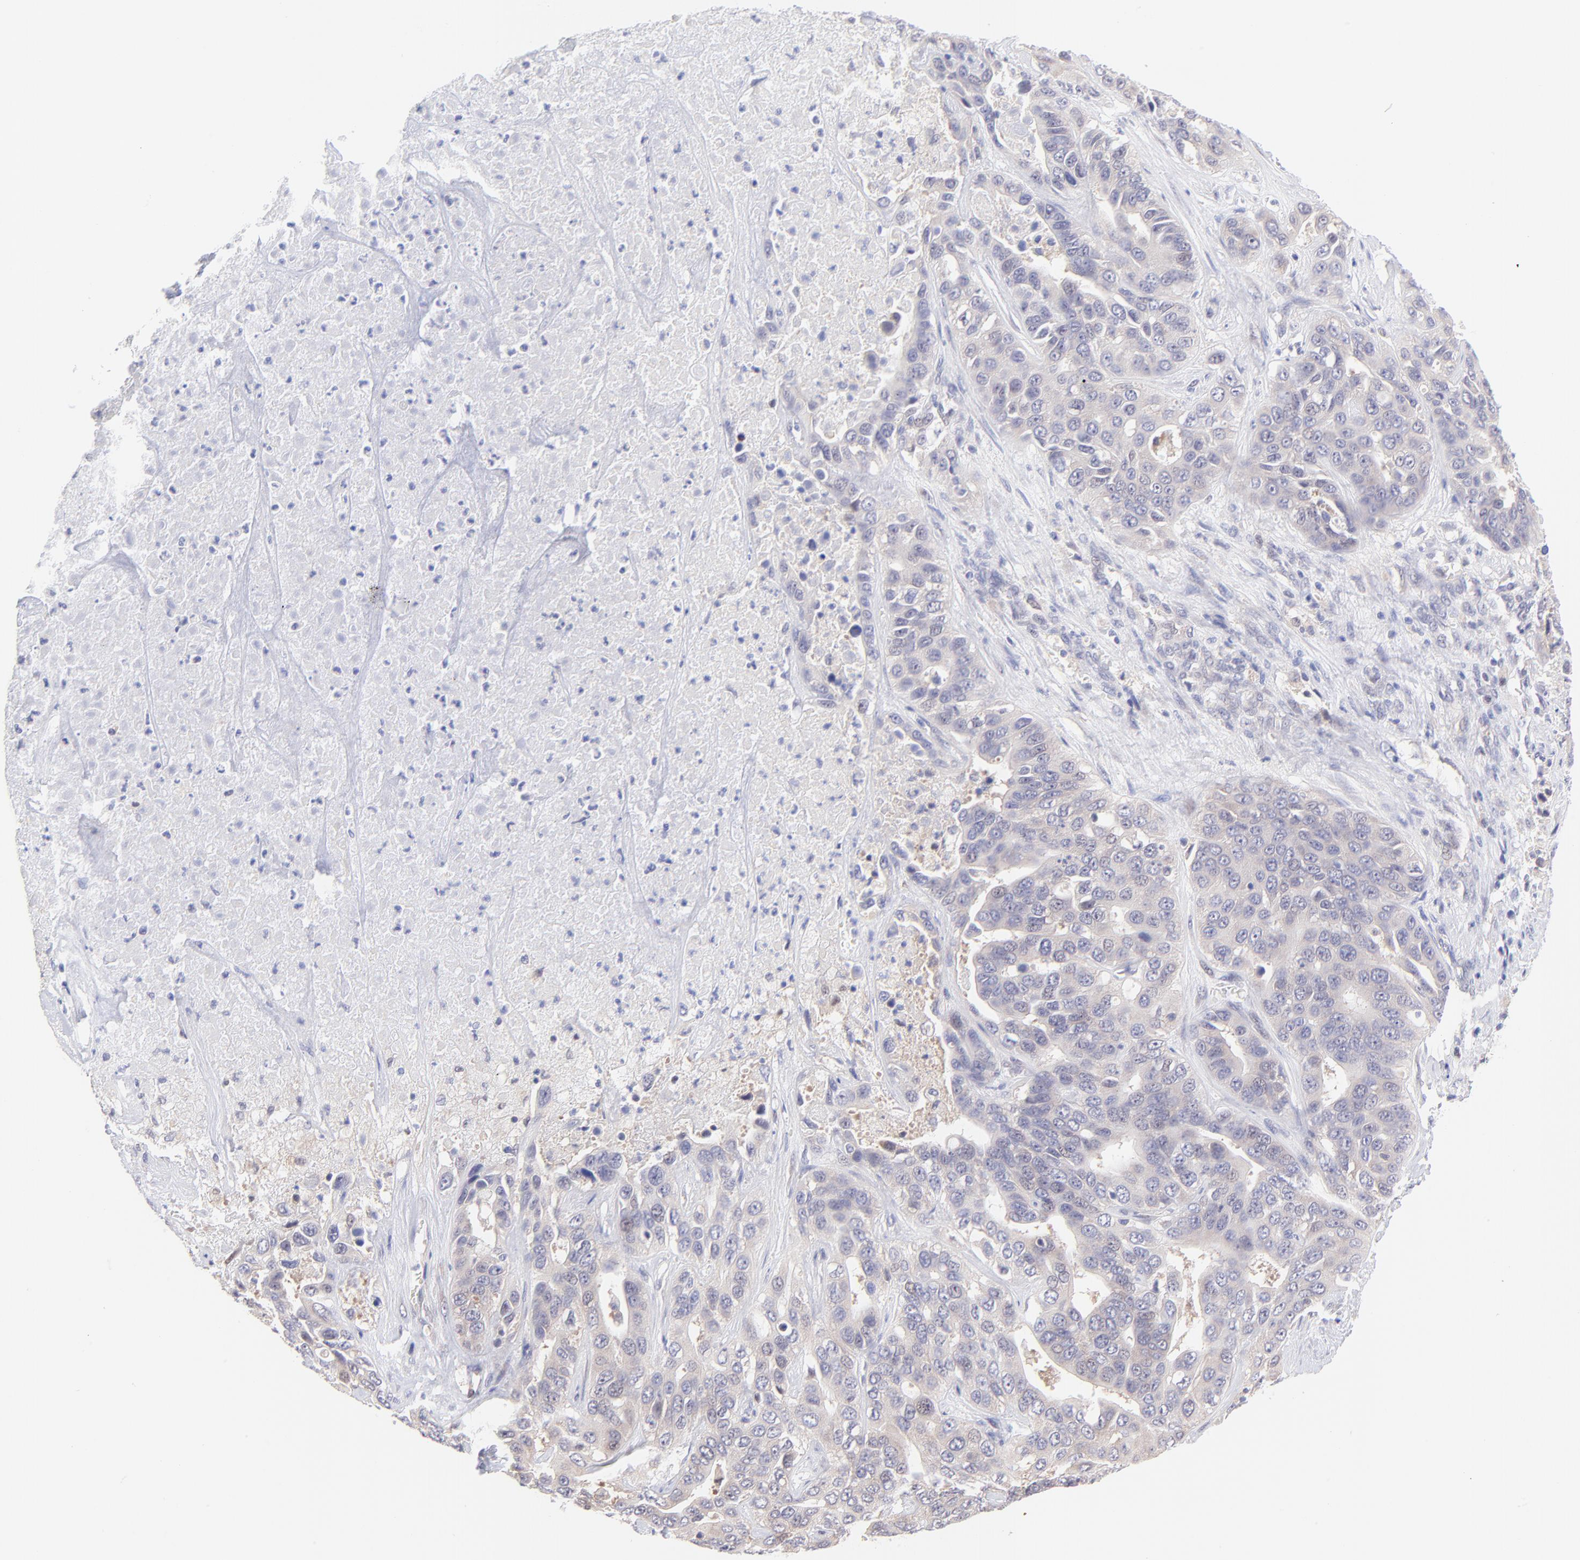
{"staining": {"intensity": "negative", "quantity": "none", "location": "none"}, "tissue": "liver cancer", "cell_type": "Tumor cells", "image_type": "cancer", "snomed": [{"axis": "morphology", "description": "Cholangiocarcinoma"}, {"axis": "topography", "description": "Liver"}], "caption": "Immunohistochemical staining of human cholangiocarcinoma (liver) demonstrates no significant positivity in tumor cells.", "gene": "PBDC1", "patient": {"sex": "female", "age": 52}}